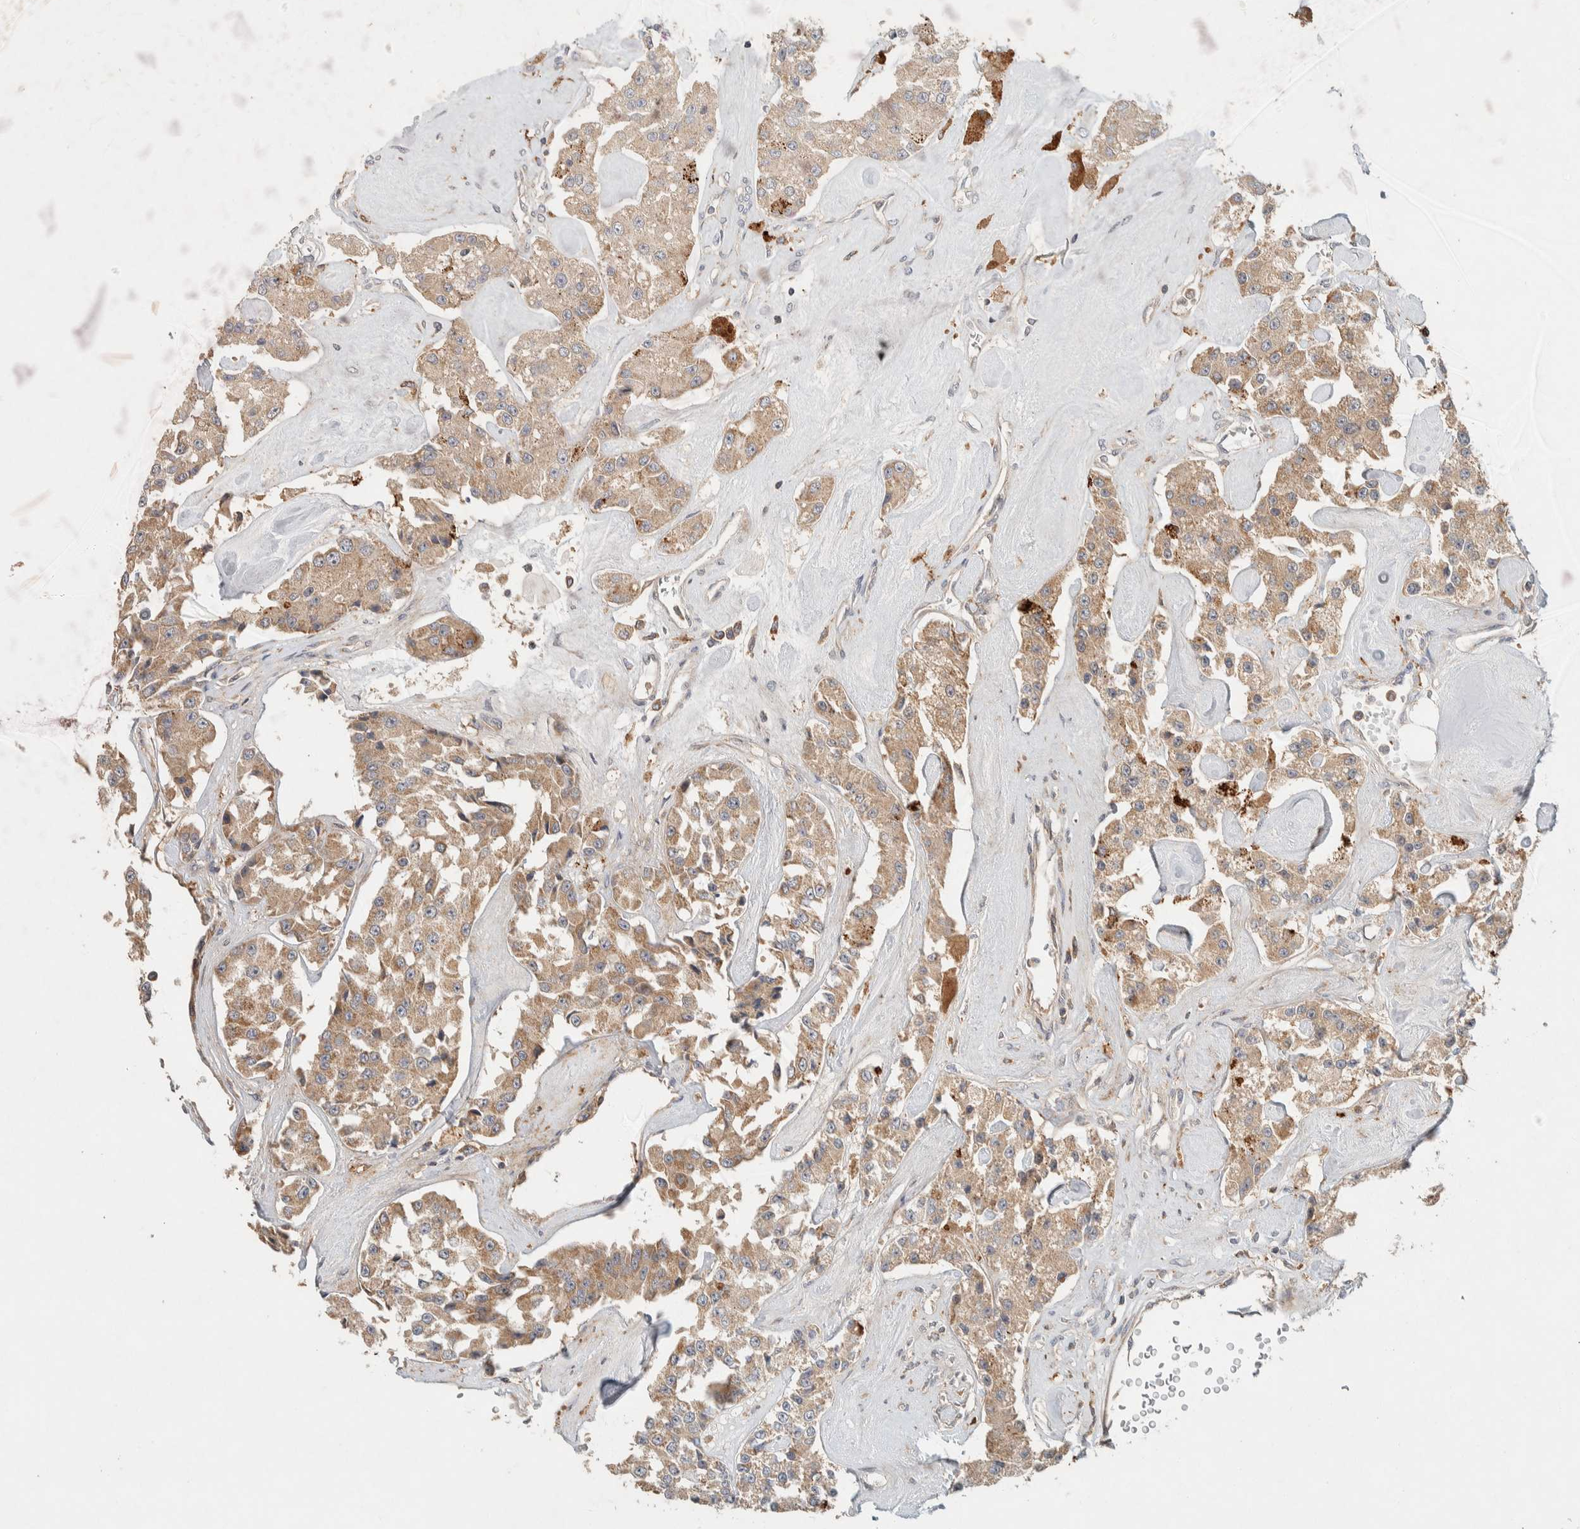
{"staining": {"intensity": "moderate", "quantity": ">75%", "location": "cytoplasmic/membranous"}, "tissue": "carcinoid", "cell_type": "Tumor cells", "image_type": "cancer", "snomed": [{"axis": "morphology", "description": "Carcinoid, malignant, NOS"}, {"axis": "topography", "description": "Pancreas"}], "caption": "Human carcinoid (malignant) stained with a protein marker exhibits moderate staining in tumor cells.", "gene": "KIF9", "patient": {"sex": "male", "age": 41}}